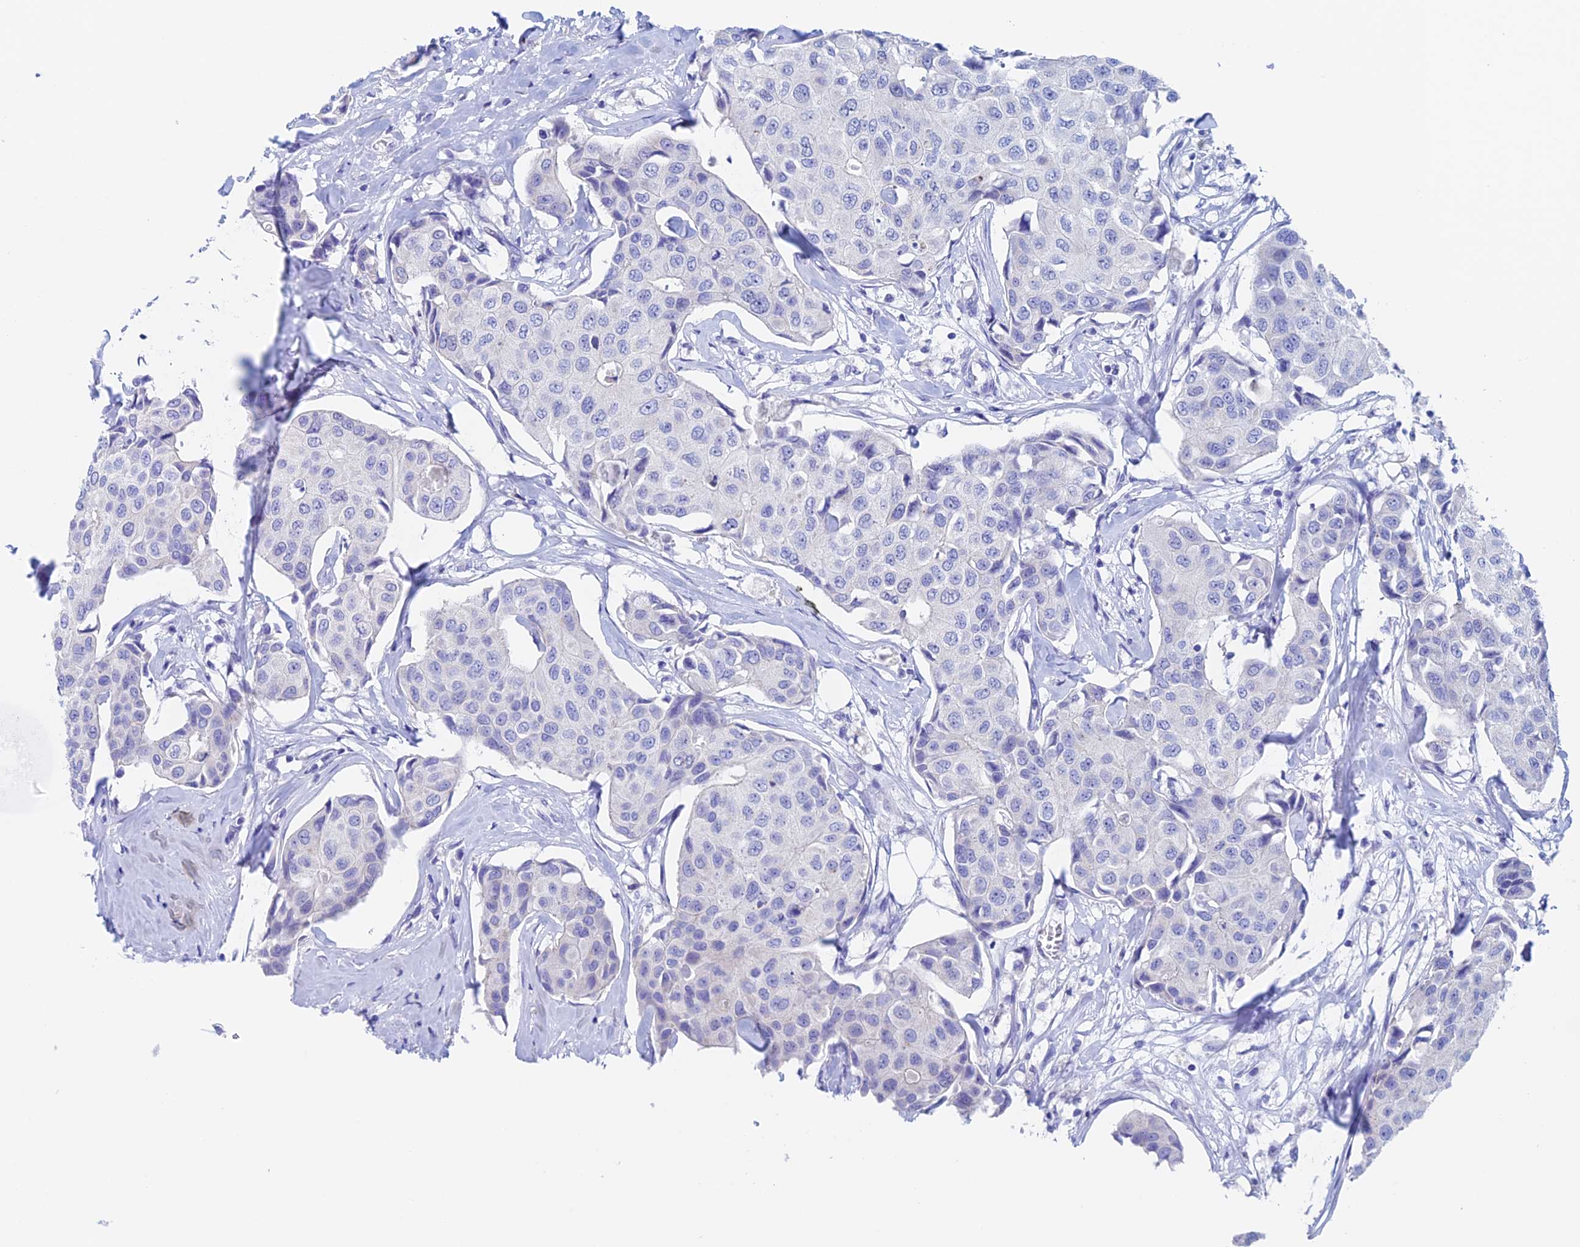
{"staining": {"intensity": "negative", "quantity": "none", "location": "none"}, "tissue": "breast cancer", "cell_type": "Tumor cells", "image_type": "cancer", "snomed": [{"axis": "morphology", "description": "Duct carcinoma"}, {"axis": "topography", "description": "Breast"}], "caption": "An immunohistochemistry photomicrograph of breast invasive ductal carcinoma is shown. There is no staining in tumor cells of breast invasive ductal carcinoma. Nuclei are stained in blue.", "gene": "PSMC3IP", "patient": {"sex": "female", "age": 80}}